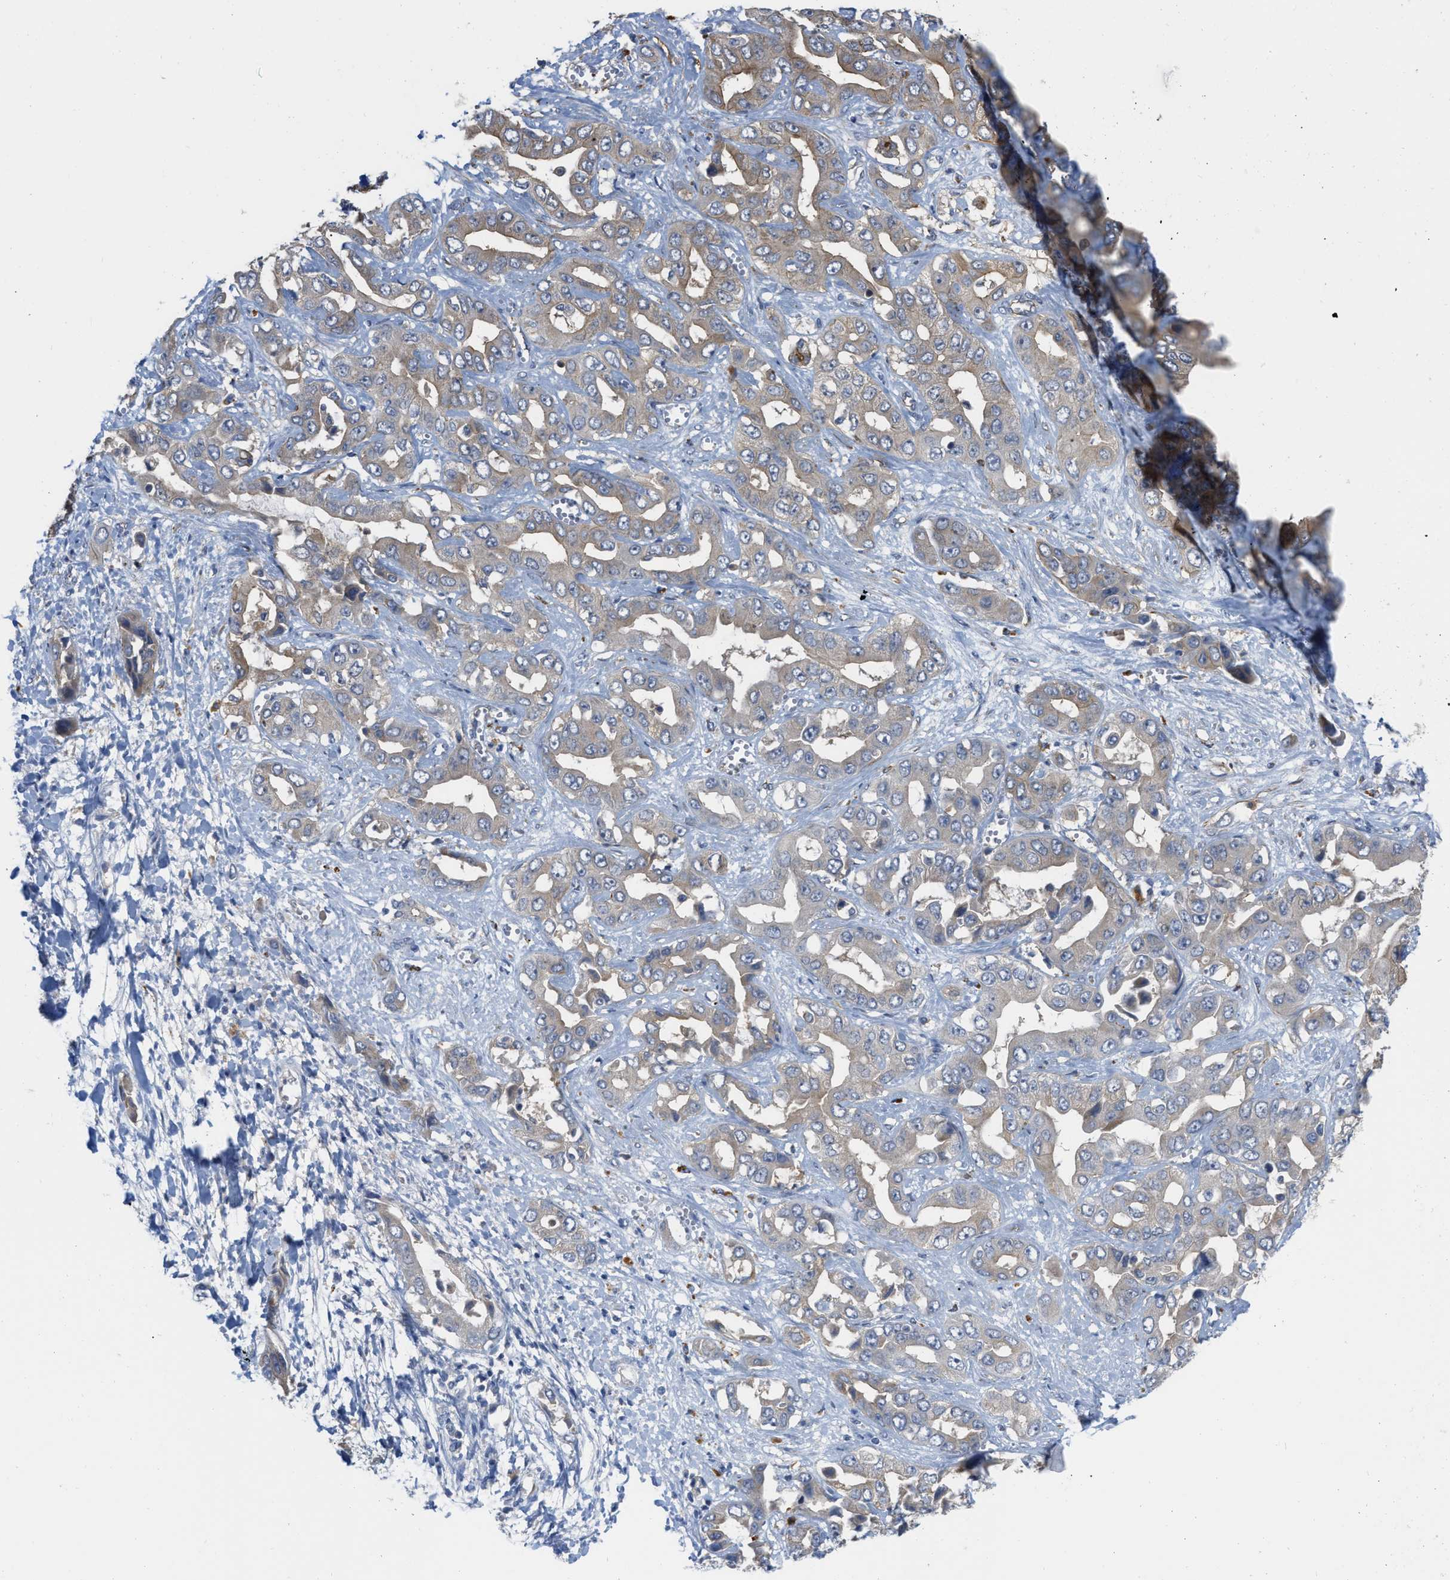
{"staining": {"intensity": "moderate", "quantity": "25%-75%", "location": "cytoplasmic/membranous"}, "tissue": "liver cancer", "cell_type": "Tumor cells", "image_type": "cancer", "snomed": [{"axis": "morphology", "description": "Cholangiocarcinoma"}, {"axis": "topography", "description": "Liver"}], "caption": "Human liver cancer (cholangiocarcinoma) stained with a brown dye demonstrates moderate cytoplasmic/membranous positive positivity in about 25%-75% of tumor cells.", "gene": "NAPEPLD", "patient": {"sex": "female", "age": 52}}